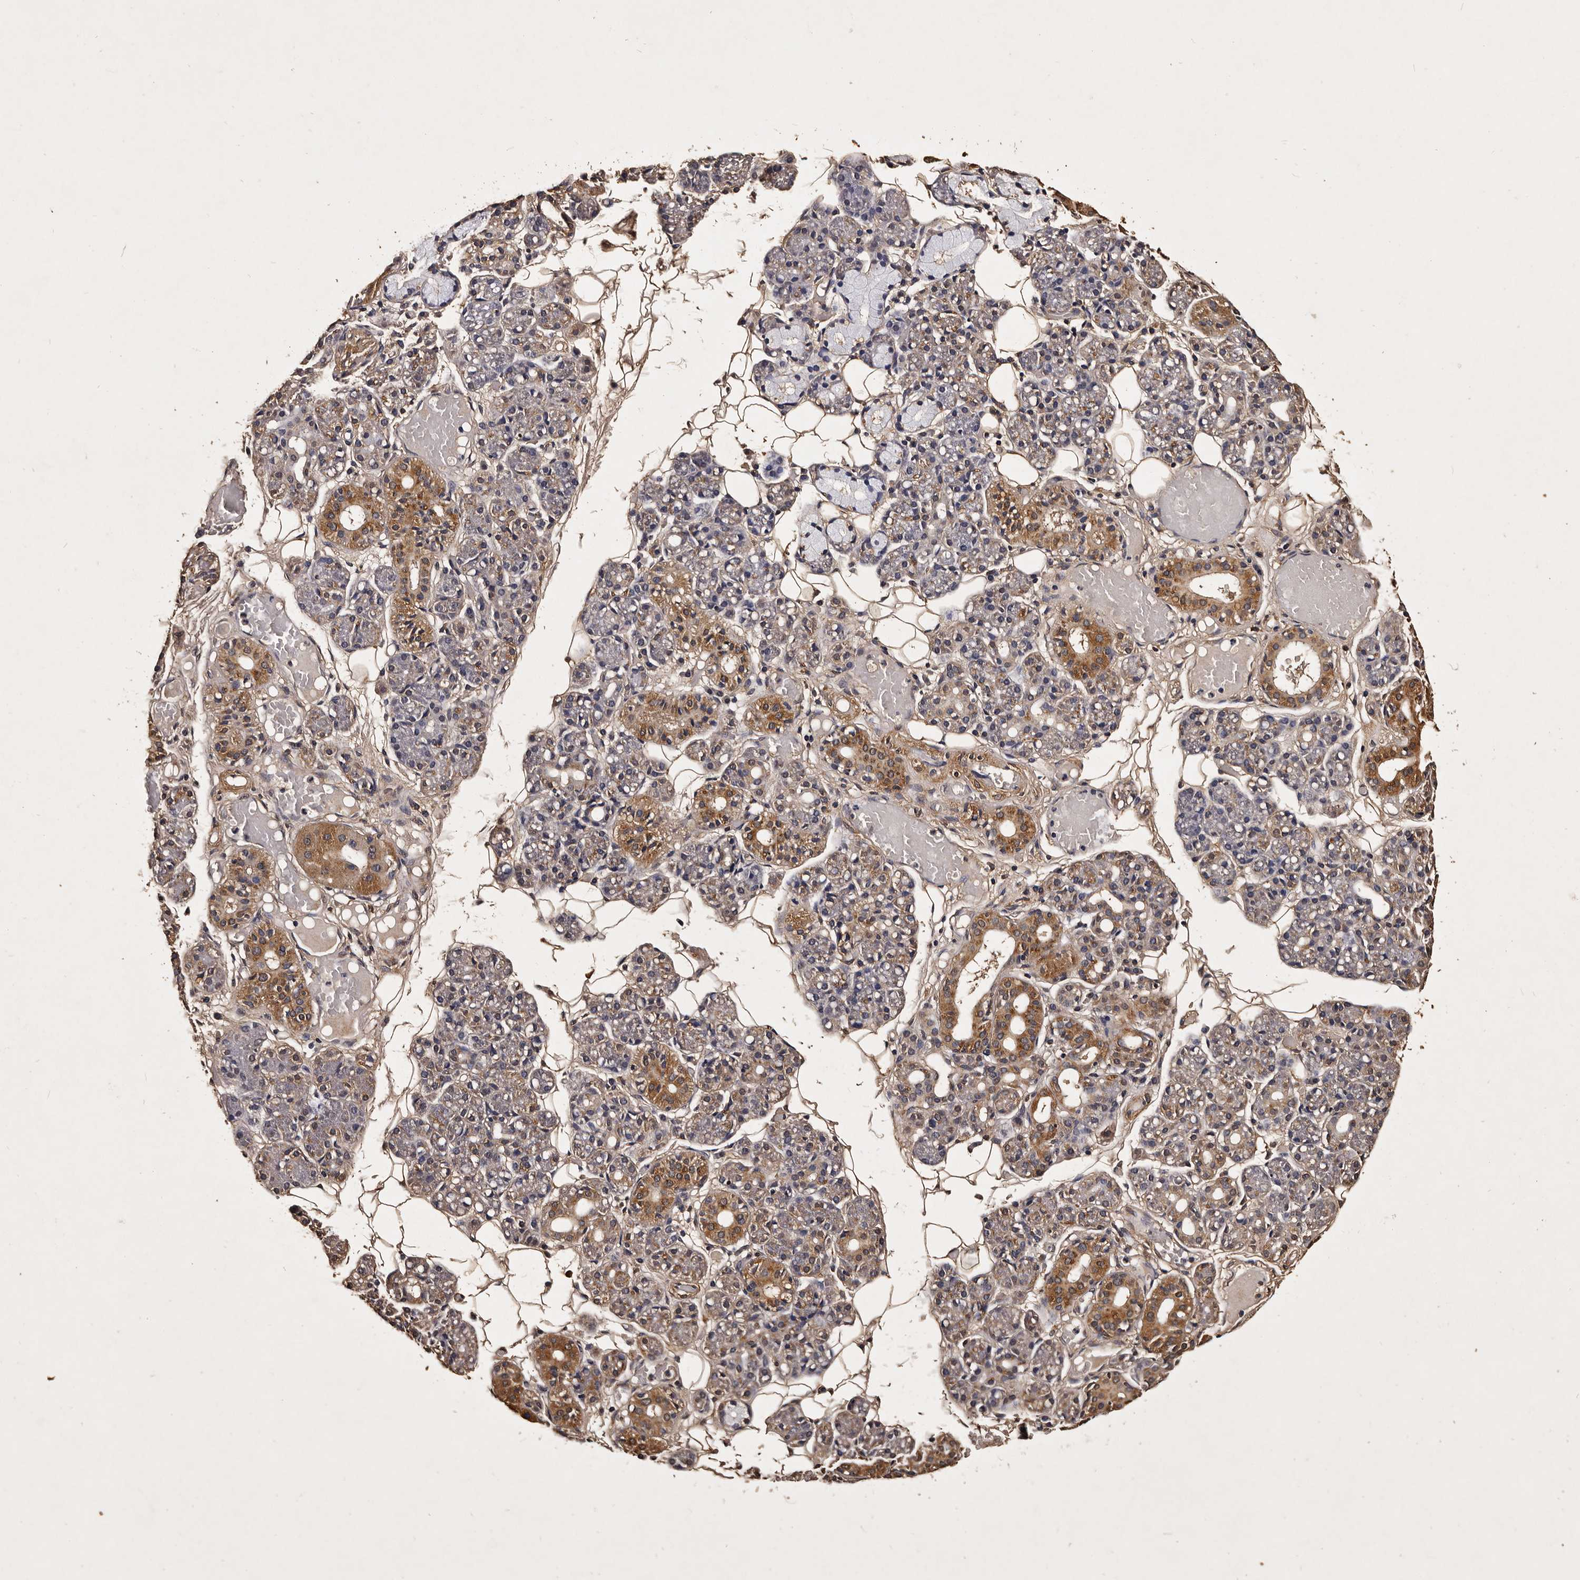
{"staining": {"intensity": "moderate", "quantity": "25%-75%", "location": "cytoplasmic/membranous"}, "tissue": "salivary gland", "cell_type": "Glandular cells", "image_type": "normal", "snomed": [{"axis": "morphology", "description": "Normal tissue, NOS"}, {"axis": "topography", "description": "Salivary gland"}], "caption": "Immunohistochemical staining of normal salivary gland shows 25%-75% levels of moderate cytoplasmic/membranous protein staining in about 25%-75% of glandular cells. (IHC, brightfield microscopy, high magnification).", "gene": "PARS2", "patient": {"sex": "male", "age": 63}}